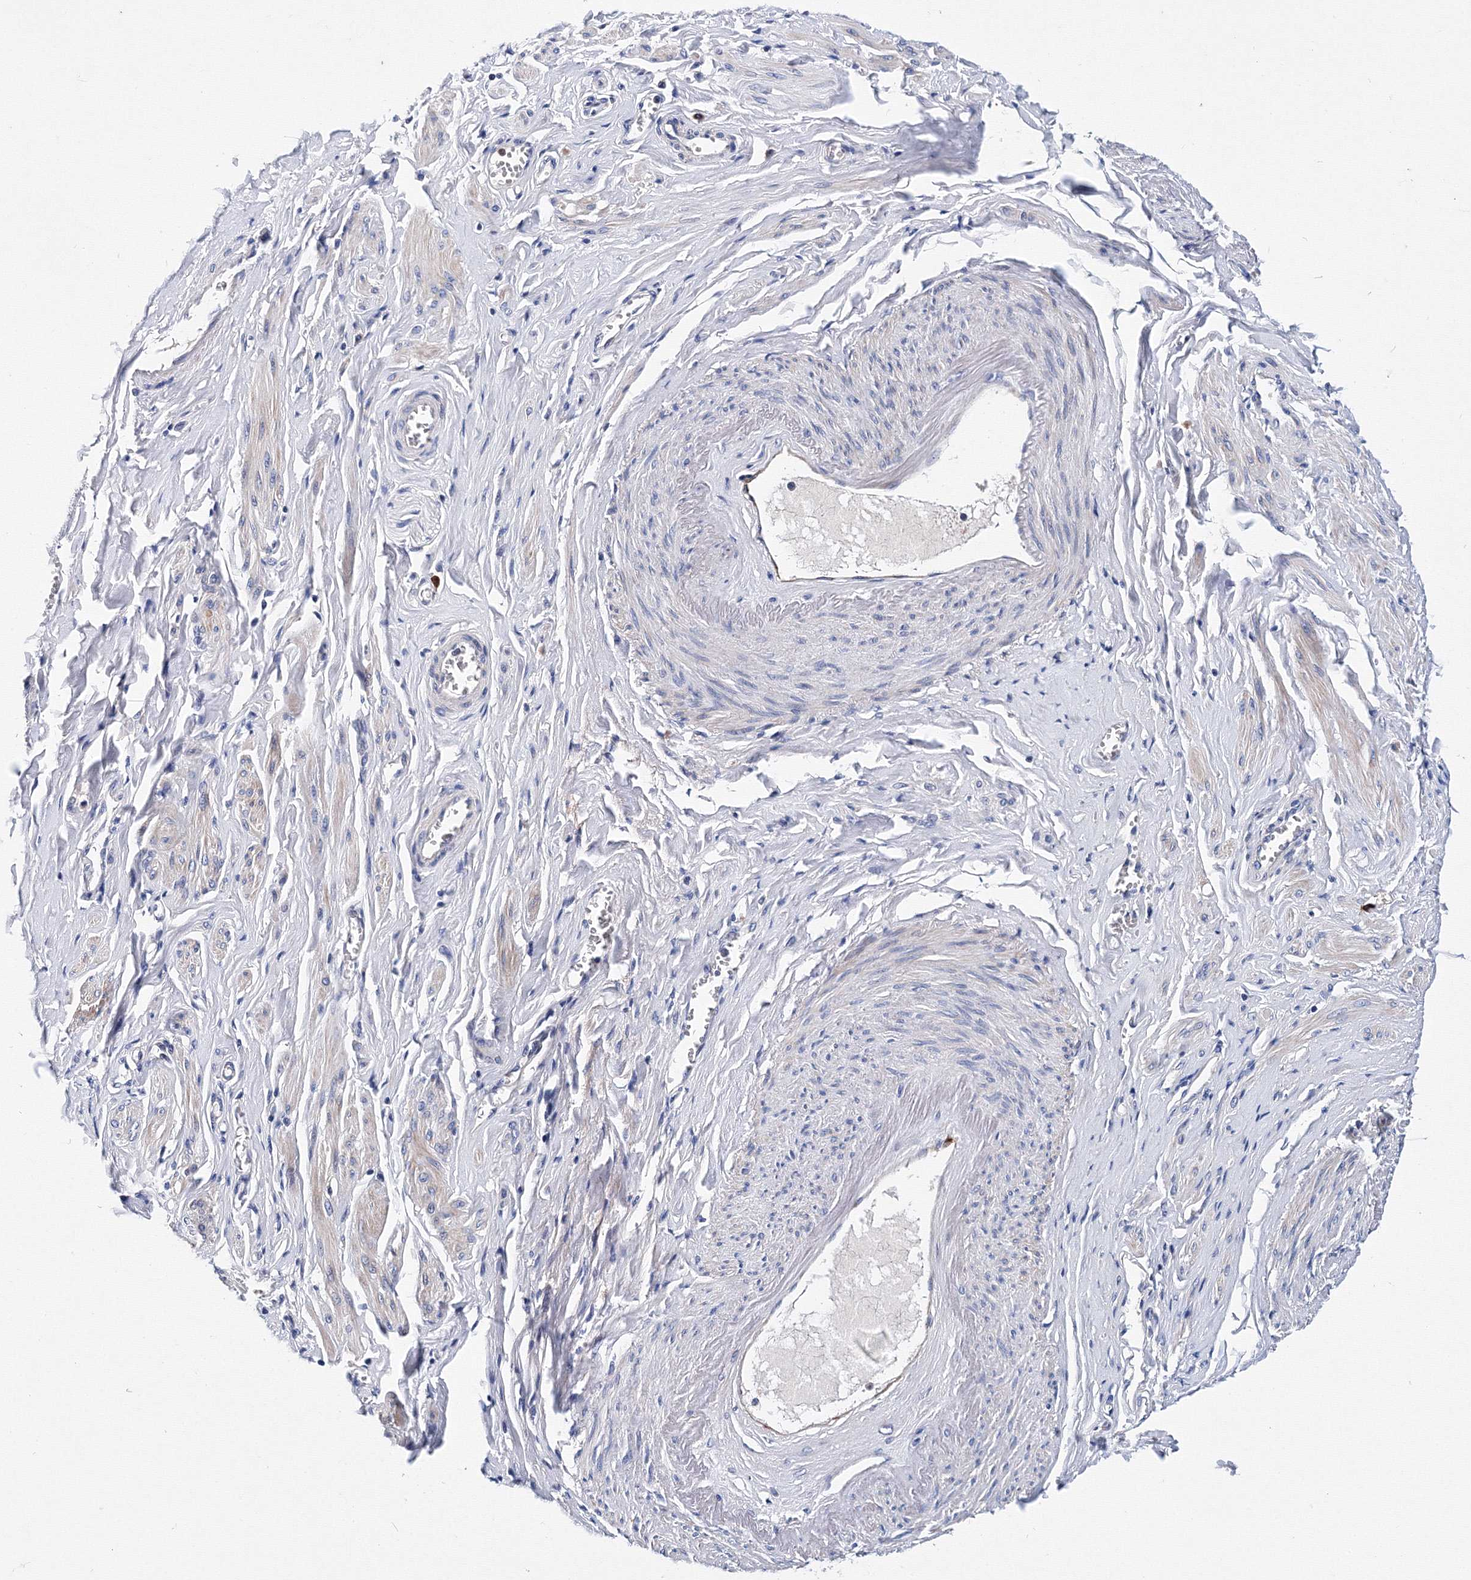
{"staining": {"intensity": "negative", "quantity": "none", "location": "none"}, "tissue": "adipose tissue", "cell_type": "Adipocytes", "image_type": "normal", "snomed": [{"axis": "morphology", "description": "Normal tissue, NOS"}, {"axis": "topography", "description": "Vascular tissue"}, {"axis": "topography", "description": "Fallopian tube"}, {"axis": "topography", "description": "Ovary"}], "caption": "This is an IHC micrograph of normal adipose tissue. There is no expression in adipocytes.", "gene": "TRPM2", "patient": {"sex": "female", "age": 67}}